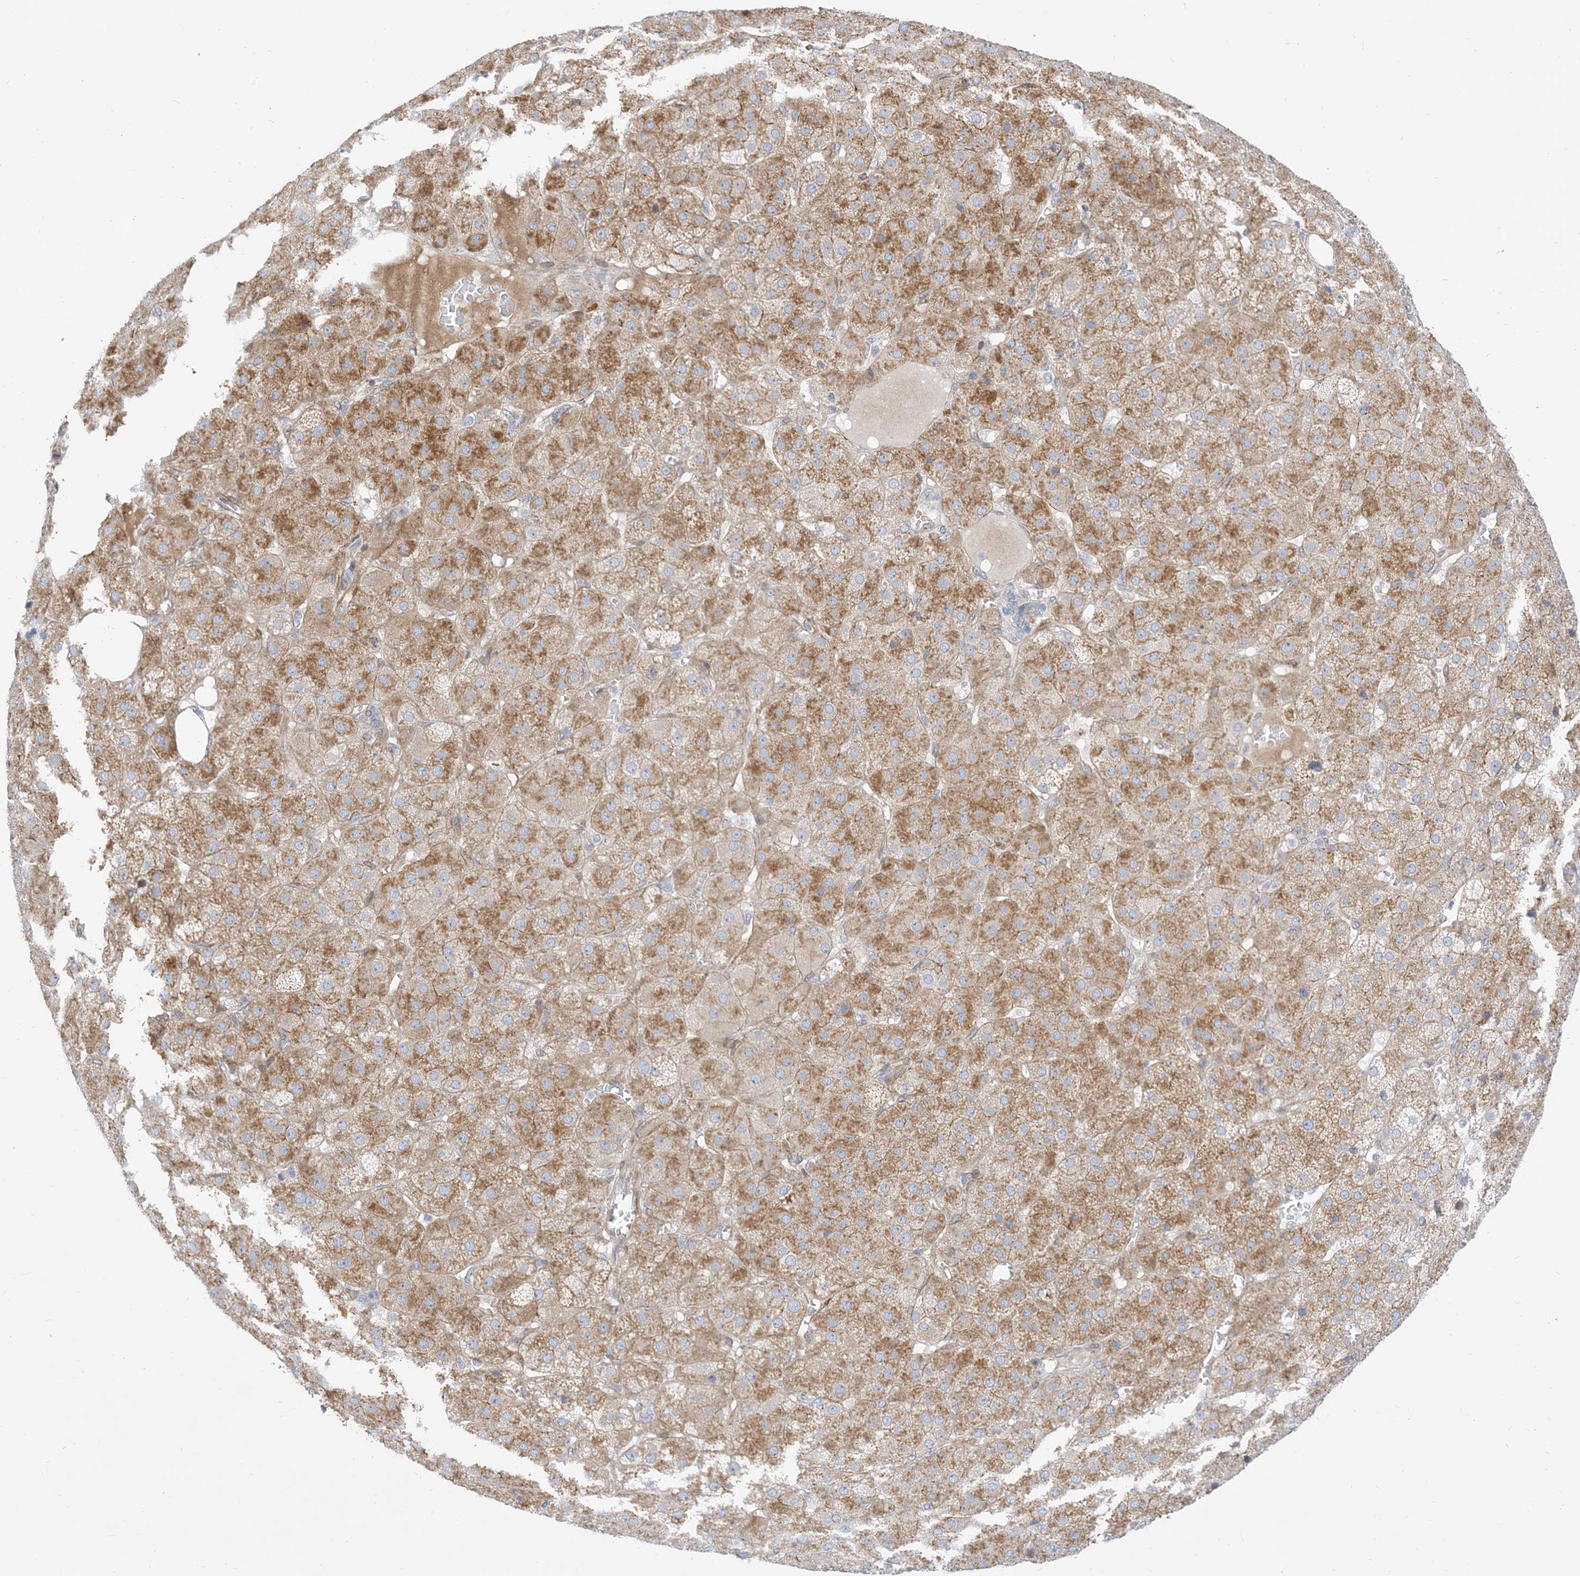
{"staining": {"intensity": "moderate", "quantity": "25%-75%", "location": "cytoplasmic/membranous"}, "tissue": "adrenal gland", "cell_type": "Glandular cells", "image_type": "normal", "snomed": [{"axis": "morphology", "description": "Normal tissue, NOS"}, {"axis": "topography", "description": "Adrenal gland"}], "caption": "Immunohistochemical staining of unremarkable human adrenal gland shows medium levels of moderate cytoplasmic/membranous staining in approximately 25%-75% of glandular cells. (DAB (3,3'-diaminobenzidine) IHC, brown staining for protein, blue staining for nuclei).", "gene": "TYSND1", "patient": {"sex": "female", "age": 57}}